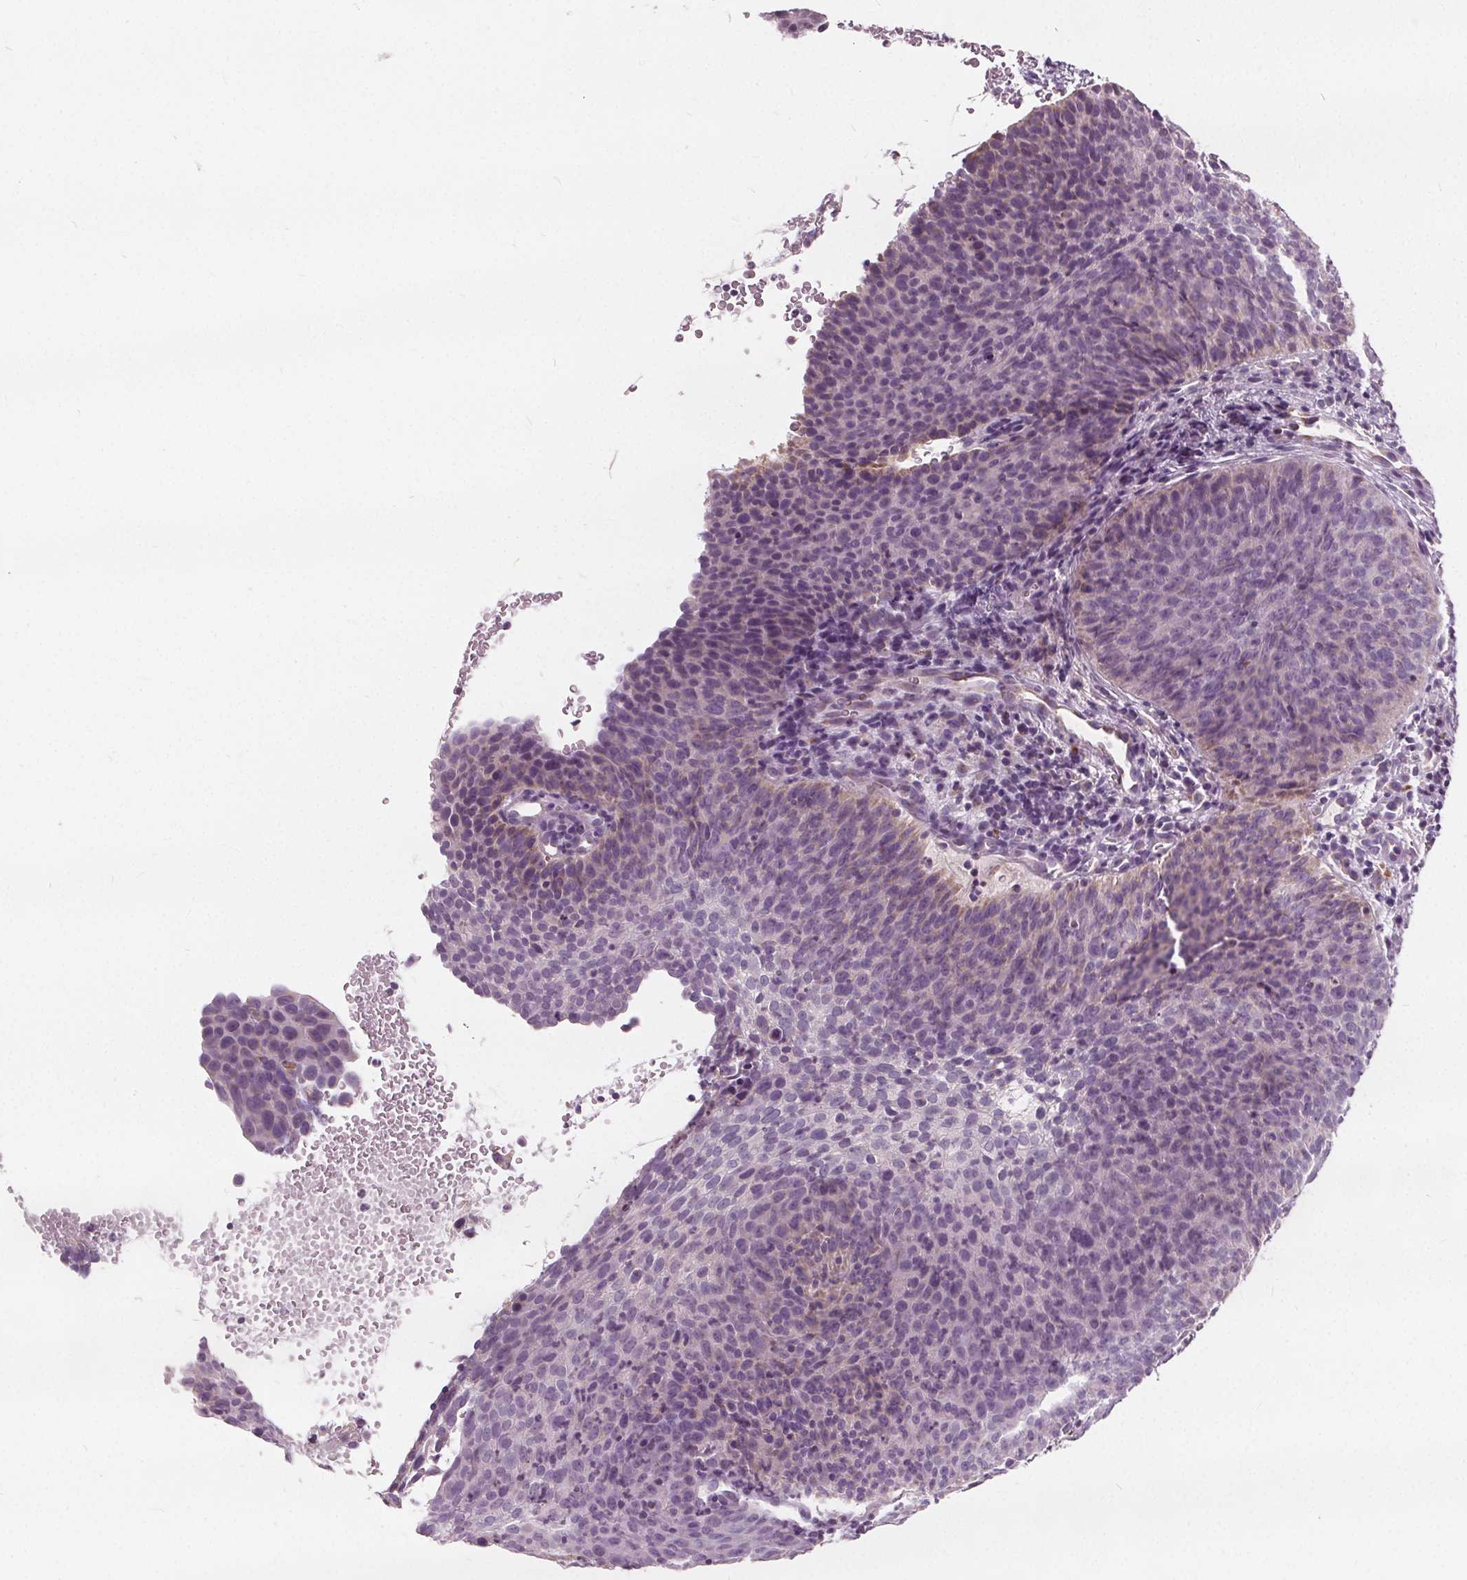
{"staining": {"intensity": "weak", "quantity": "<25%", "location": "cytoplasmic/membranous"}, "tissue": "cervical cancer", "cell_type": "Tumor cells", "image_type": "cancer", "snomed": [{"axis": "morphology", "description": "Squamous cell carcinoma, NOS"}, {"axis": "topography", "description": "Cervix"}], "caption": "Protein analysis of cervical squamous cell carcinoma reveals no significant staining in tumor cells. Nuclei are stained in blue.", "gene": "ECI2", "patient": {"sex": "female", "age": 35}}